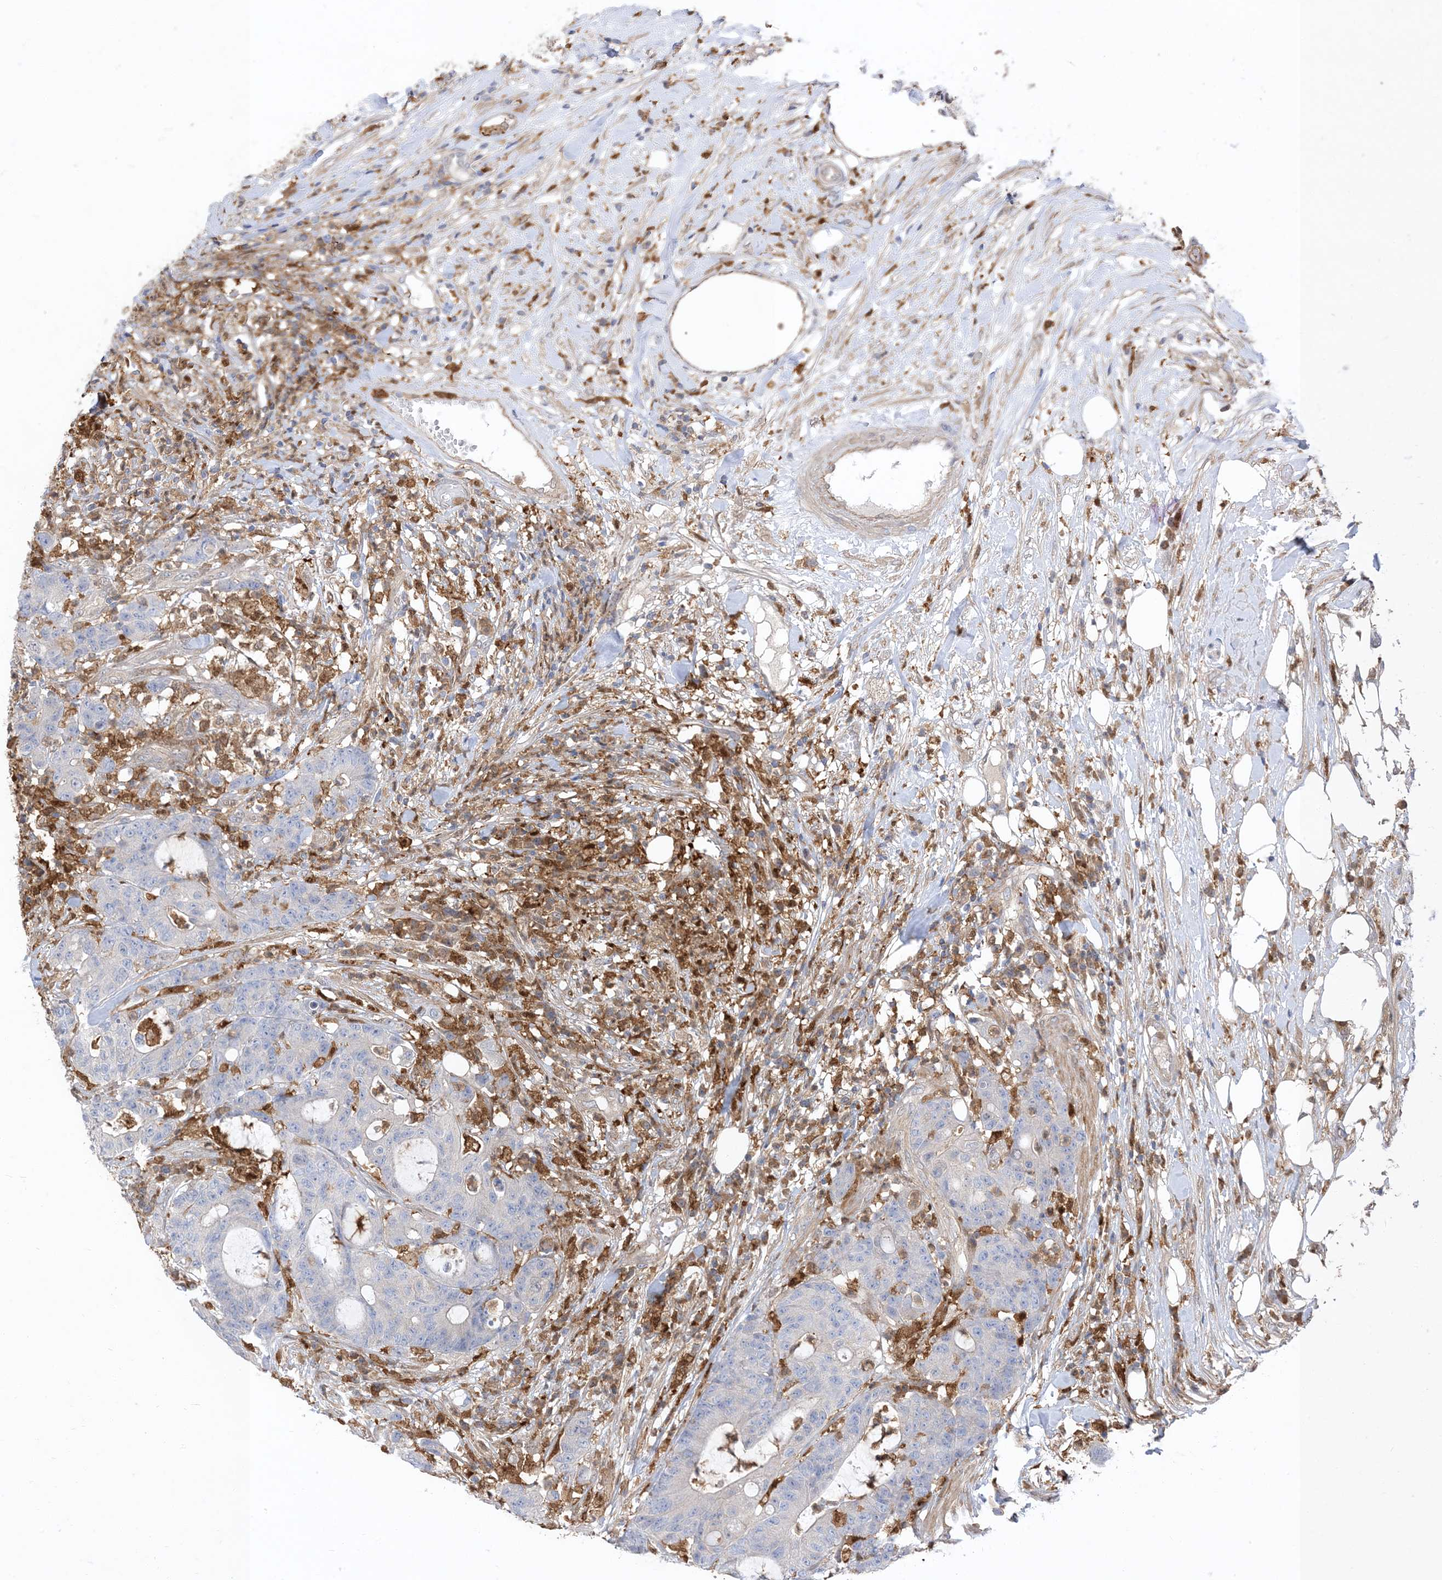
{"staining": {"intensity": "negative", "quantity": "none", "location": "none"}, "tissue": "colorectal cancer", "cell_type": "Tumor cells", "image_type": "cancer", "snomed": [{"axis": "morphology", "description": "Adenocarcinoma, NOS"}, {"axis": "topography", "description": "Colon"}], "caption": "A high-resolution photomicrograph shows immunohistochemistry staining of colorectal adenocarcinoma, which exhibits no significant expression in tumor cells. (DAB (3,3'-diaminobenzidine) immunohistochemistry (IHC) with hematoxylin counter stain).", "gene": "NAGK", "patient": {"sex": "female", "age": 84}}